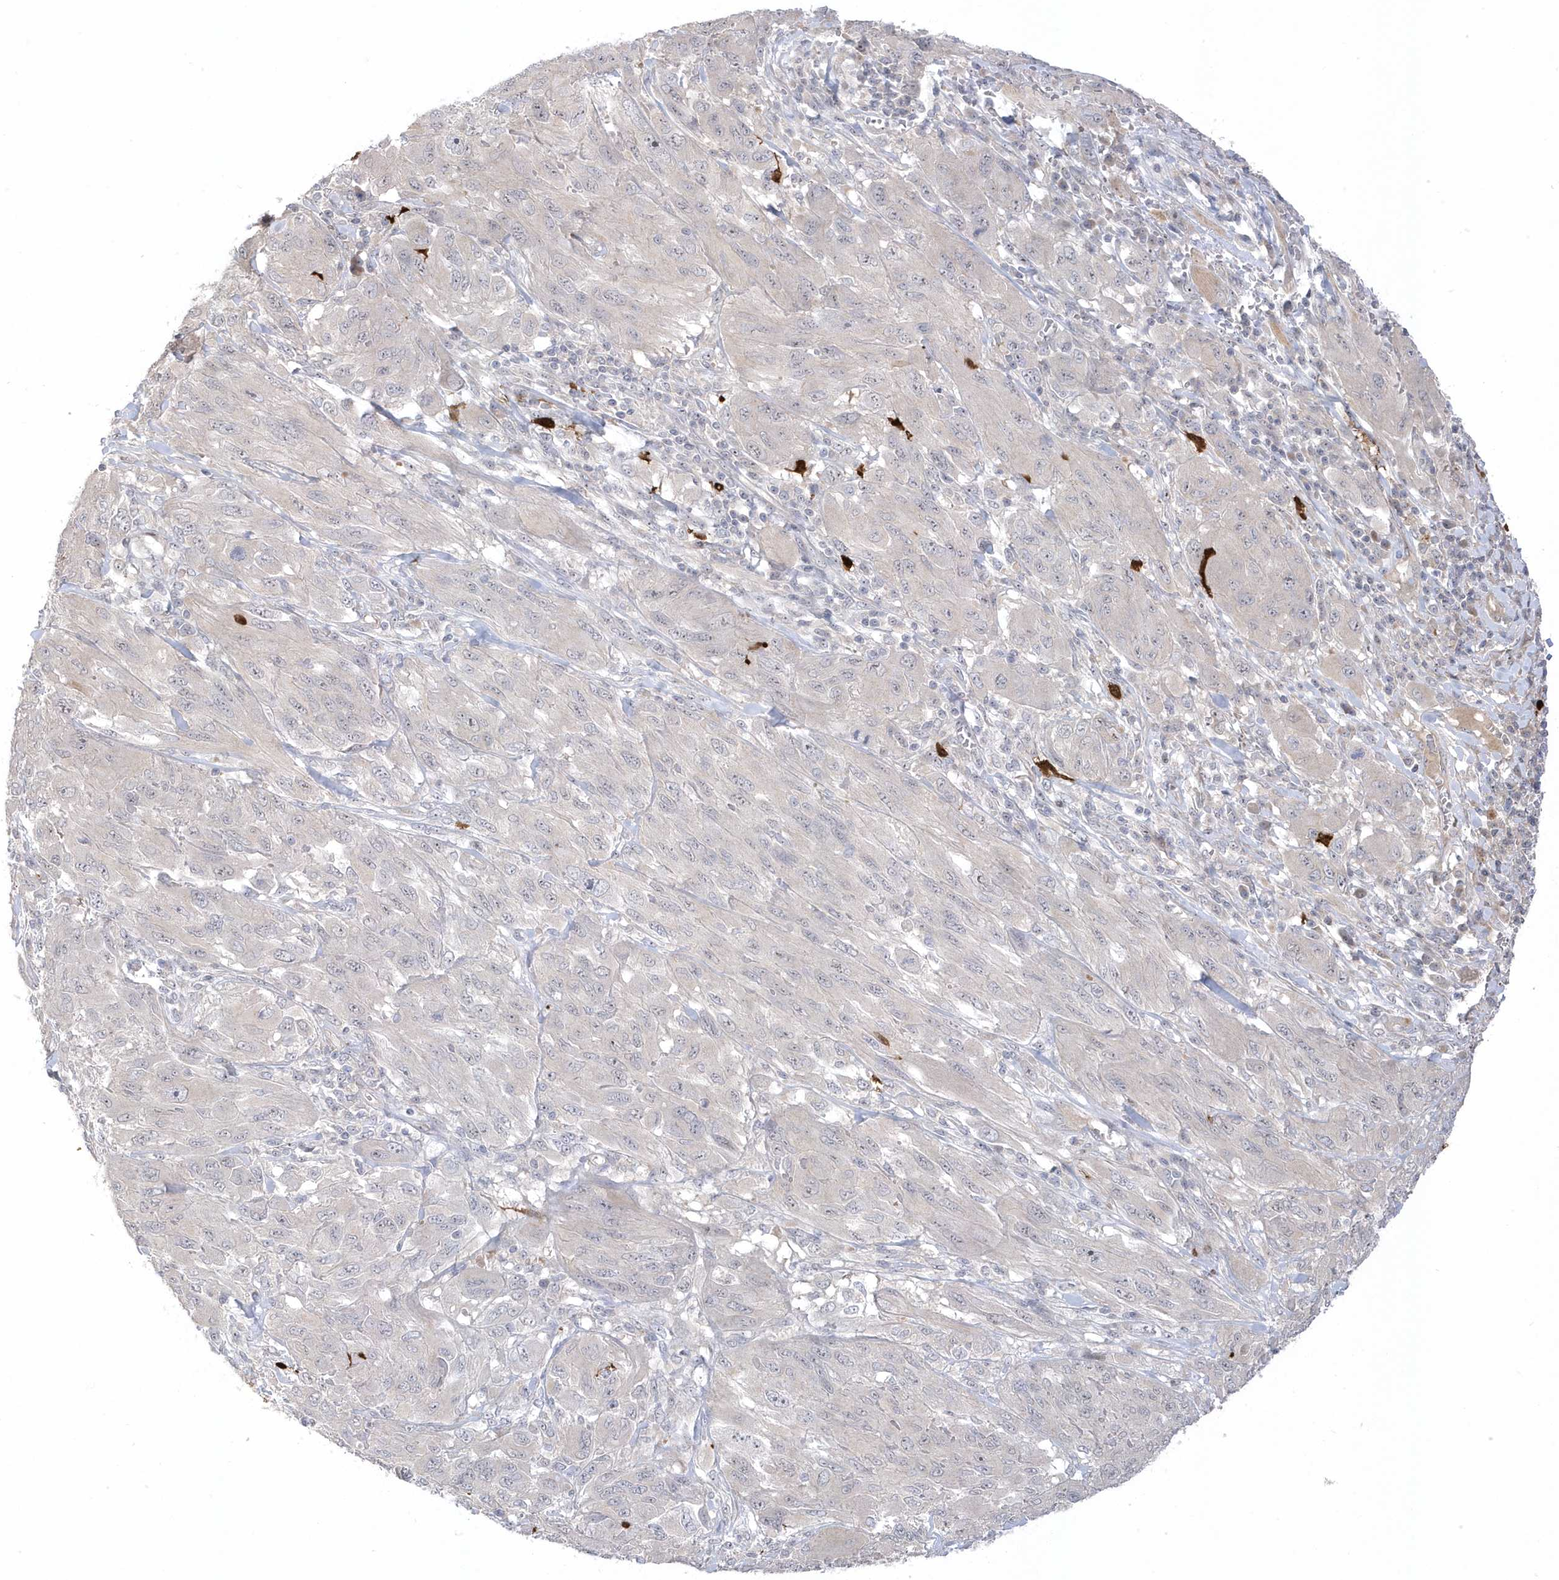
{"staining": {"intensity": "negative", "quantity": "none", "location": "none"}, "tissue": "melanoma", "cell_type": "Tumor cells", "image_type": "cancer", "snomed": [{"axis": "morphology", "description": "Malignant melanoma, NOS"}, {"axis": "topography", "description": "Skin"}], "caption": "Human malignant melanoma stained for a protein using immunohistochemistry (IHC) shows no staining in tumor cells.", "gene": "GTPBP6", "patient": {"sex": "female", "age": 91}}